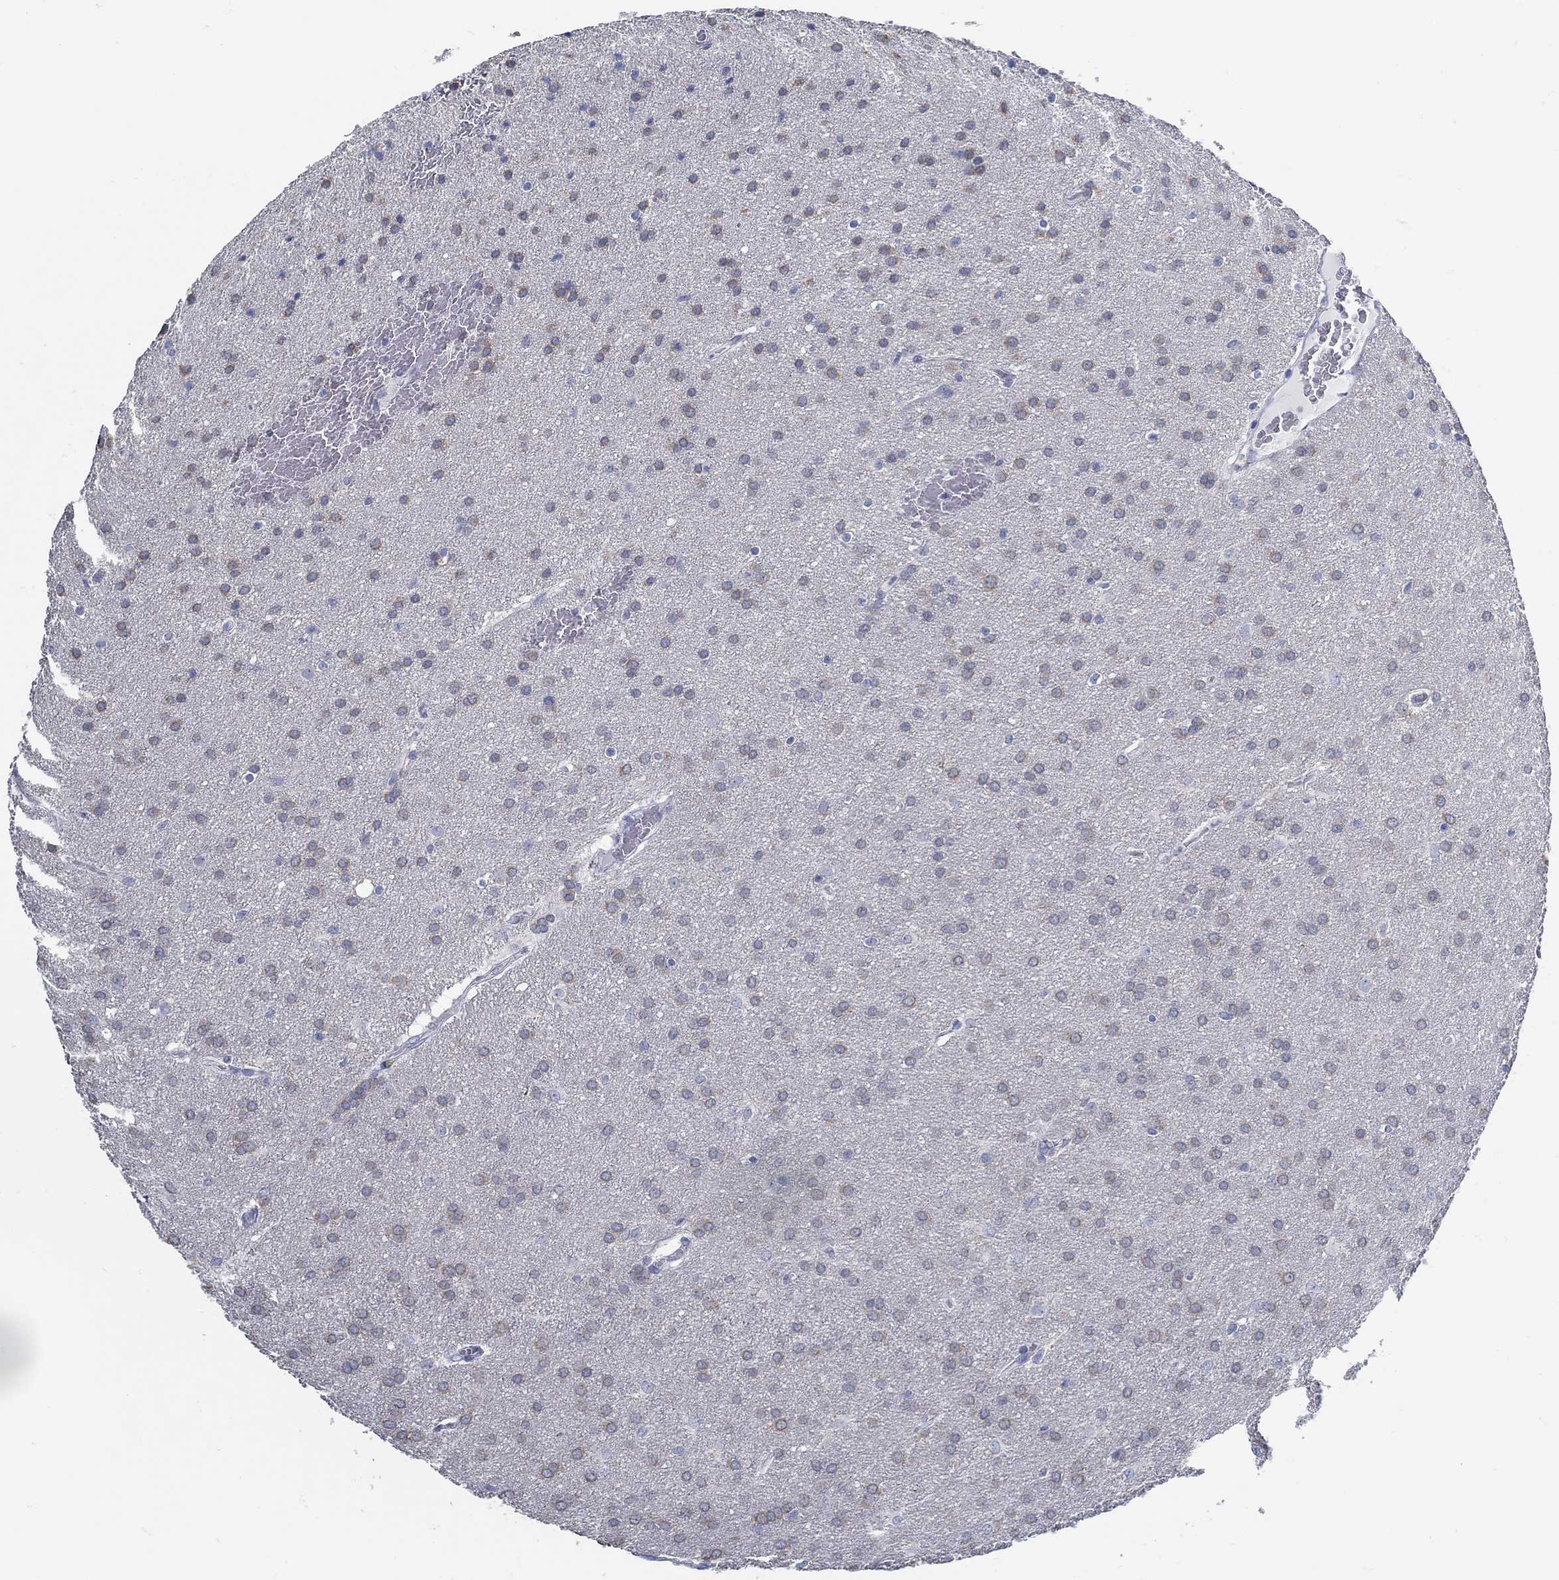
{"staining": {"intensity": "negative", "quantity": "none", "location": "none"}, "tissue": "glioma", "cell_type": "Tumor cells", "image_type": "cancer", "snomed": [{"axis": "morphology", "description": "Glioma, malignant, Low grade"}, {"axis": "topography", "description": "Brain"}], "caption": "DAB immunohistochemical staining of human malignant glioma (low-grade) shows no significant positivity in tumor cells. (DAB immunohistochemistry (IHC), high magnification).", "gene": "ZFAND4", "patient": {"sex": "female", "age": 32}}